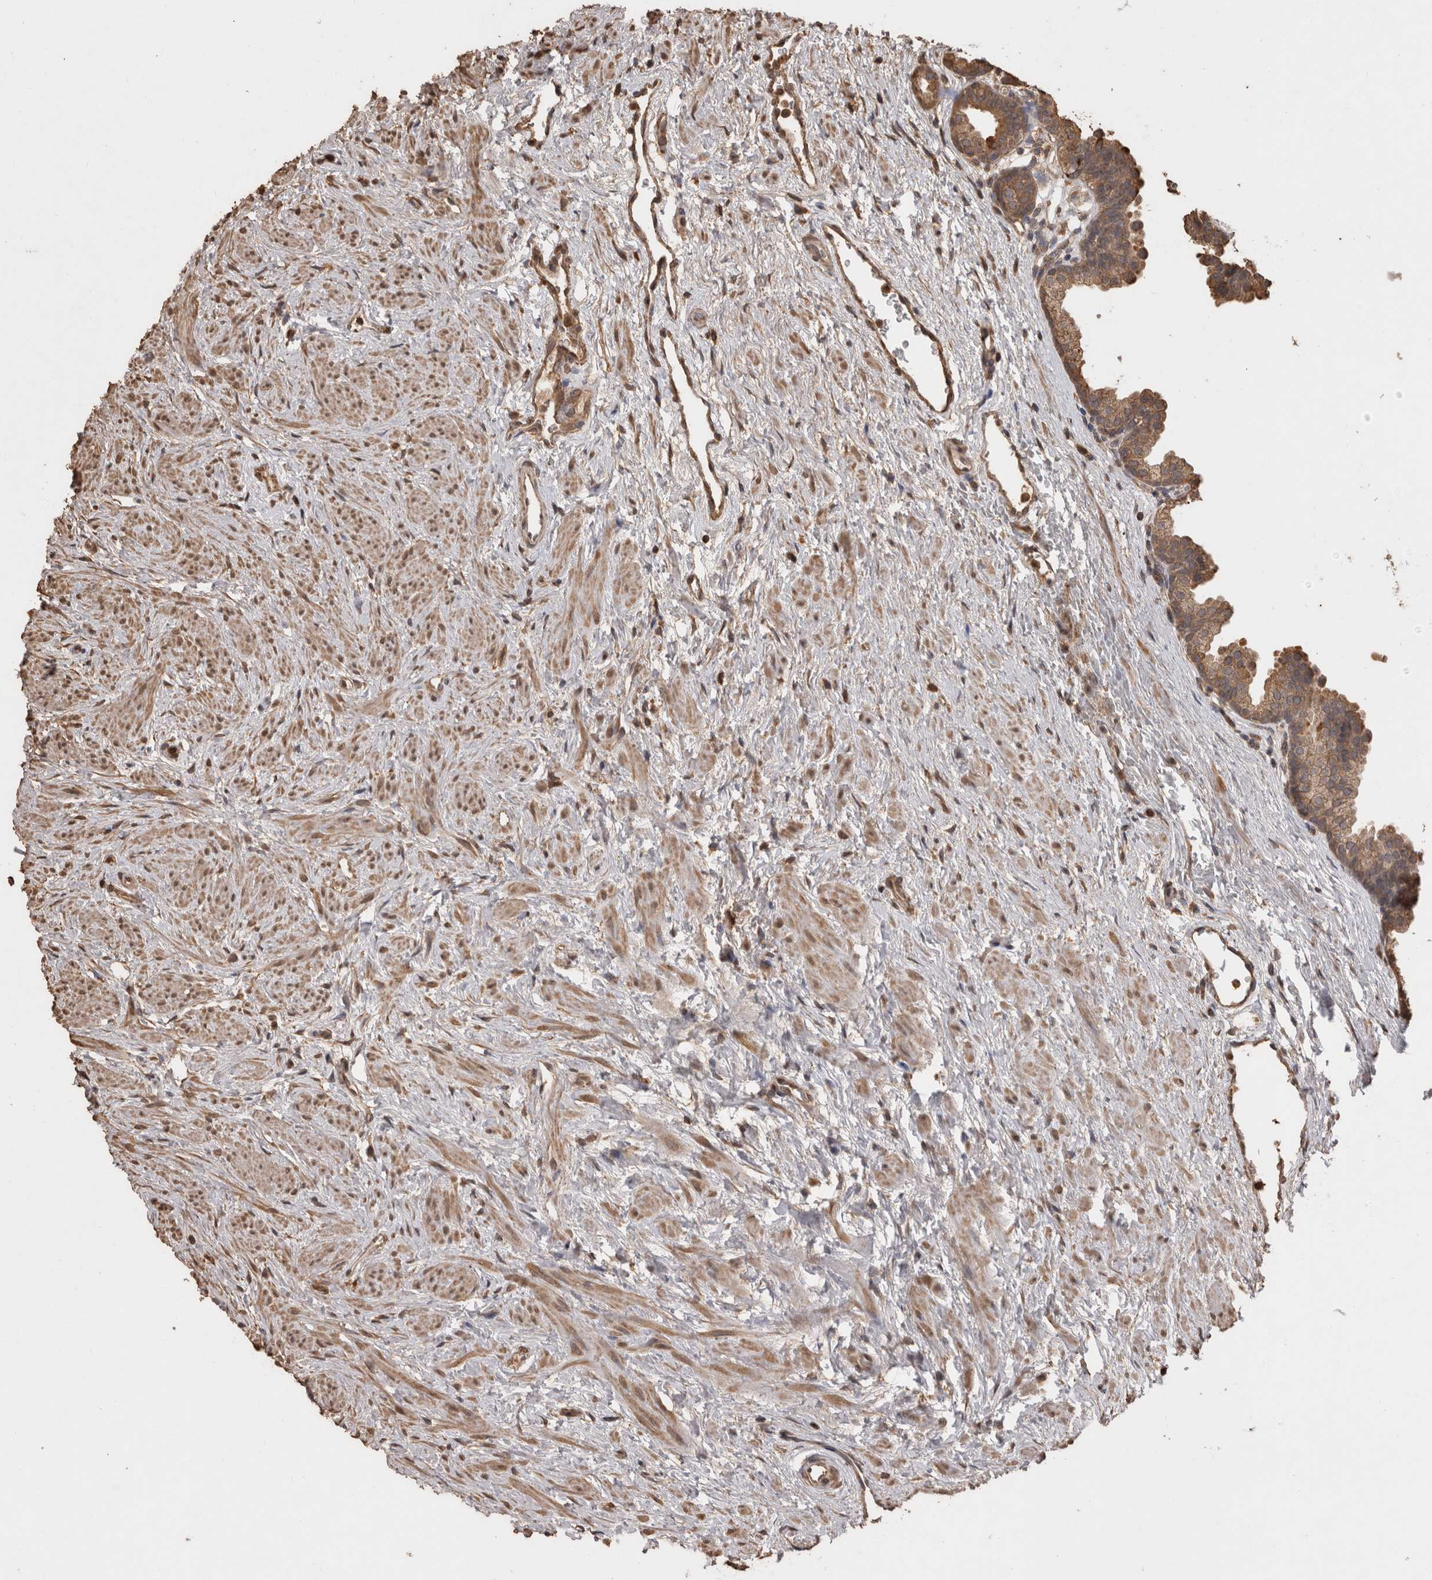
{"staining": {"intensity": "moderate", "quantity": ">75%", "location": "cytoplasmic/membranous"}, "tissue": "prostate", "cell_type": "Glandular cells", "image_type": "normal", "snomed": [{"axis": "morphology", "description": "Normal tissue, NOS"}, {"axis": "topography", "description": "Prostate"}], "caption": "A medium amount of moderate cytoplasmic/membranous expression is seen in approximately >75% of glandular cells in normal prostate.", "gene": "SOCS5", "patient": {"sex": "male", "age": 48}}